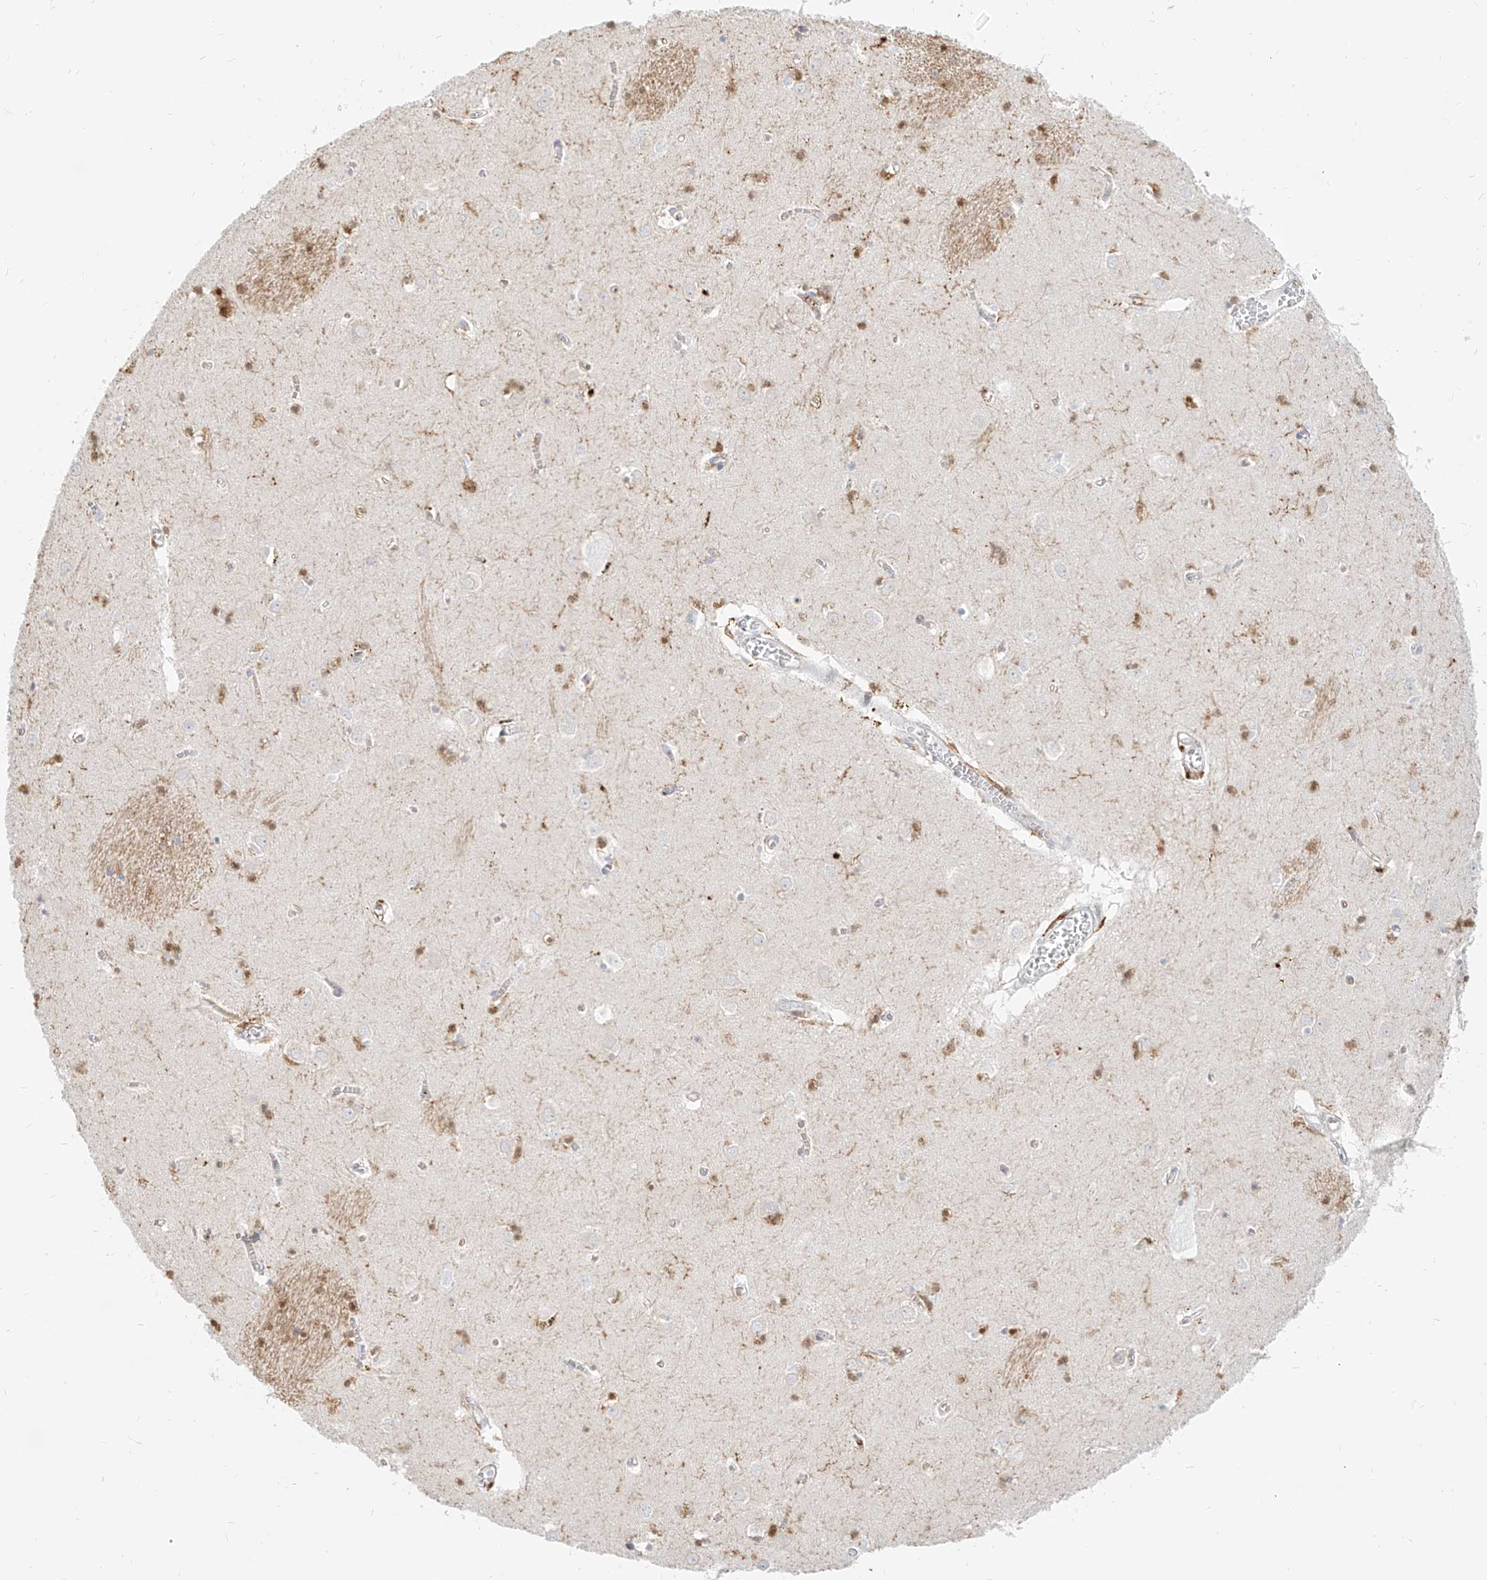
{"staining": {"intensity": "moderate", "quantity": "<25%", "location": "nuclear"}, "tissue": "caudate", "cell_type": "Glial cells", "image_type": "normal", "snomed": [{"axis": "morphology", "description": "Normal tissue, NOS"}, {"axis": "topography", "description": "Lateral ventricle wall"}], "caption": "Moderate nuclear positivity for a protein is appreciated in about <25% of glial cells of benign caudate using immunohistochemistry (IHC).", "gene": "NHSL1", "patient": {"sex": "male", "age": 70}}